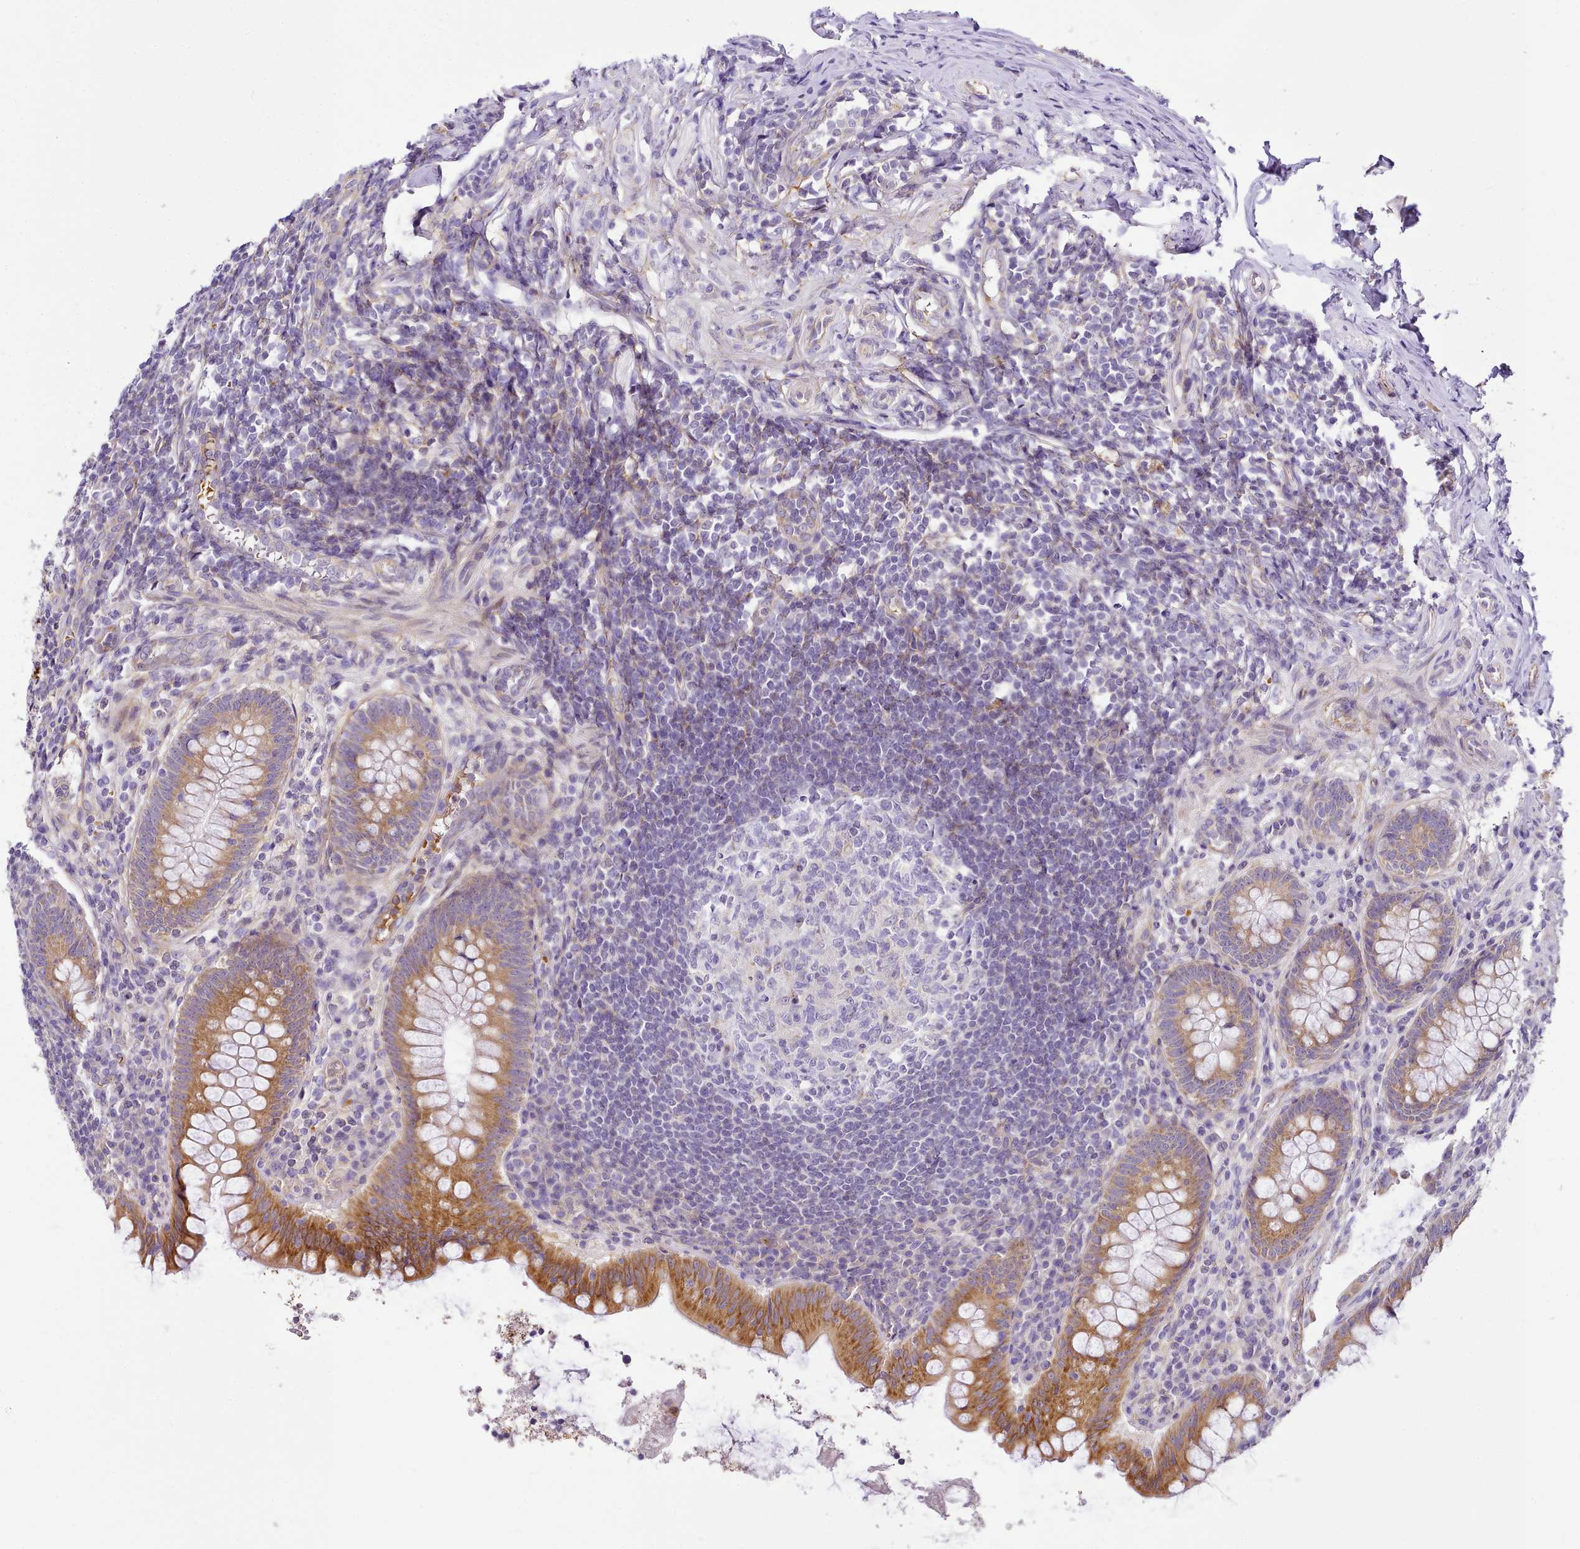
{"staining": {"intensity": "moderate", "quantity": ">75%", "location": "cytoplasmic/membranous"}, "tissue": "appendix", "cell_type": "Glandular cells", "image_type": "normal", "snomed": [{"axis": "morphology", "description": "Normal tissue, NOS"}, {"axis": "topography", "description": "Appendix"}], "caption": "Protein analysis of unremarkable appendix demonstrates moderate cytoplasmic/membranous expression in about >75% of glandular cells. The protein is stained brown, and the nuclei are stained in blue (DAB IHC with brightfield microscopy, high magnification).", "gene": "NBPF10", "patient": {"sex": "female", "age": 33}}